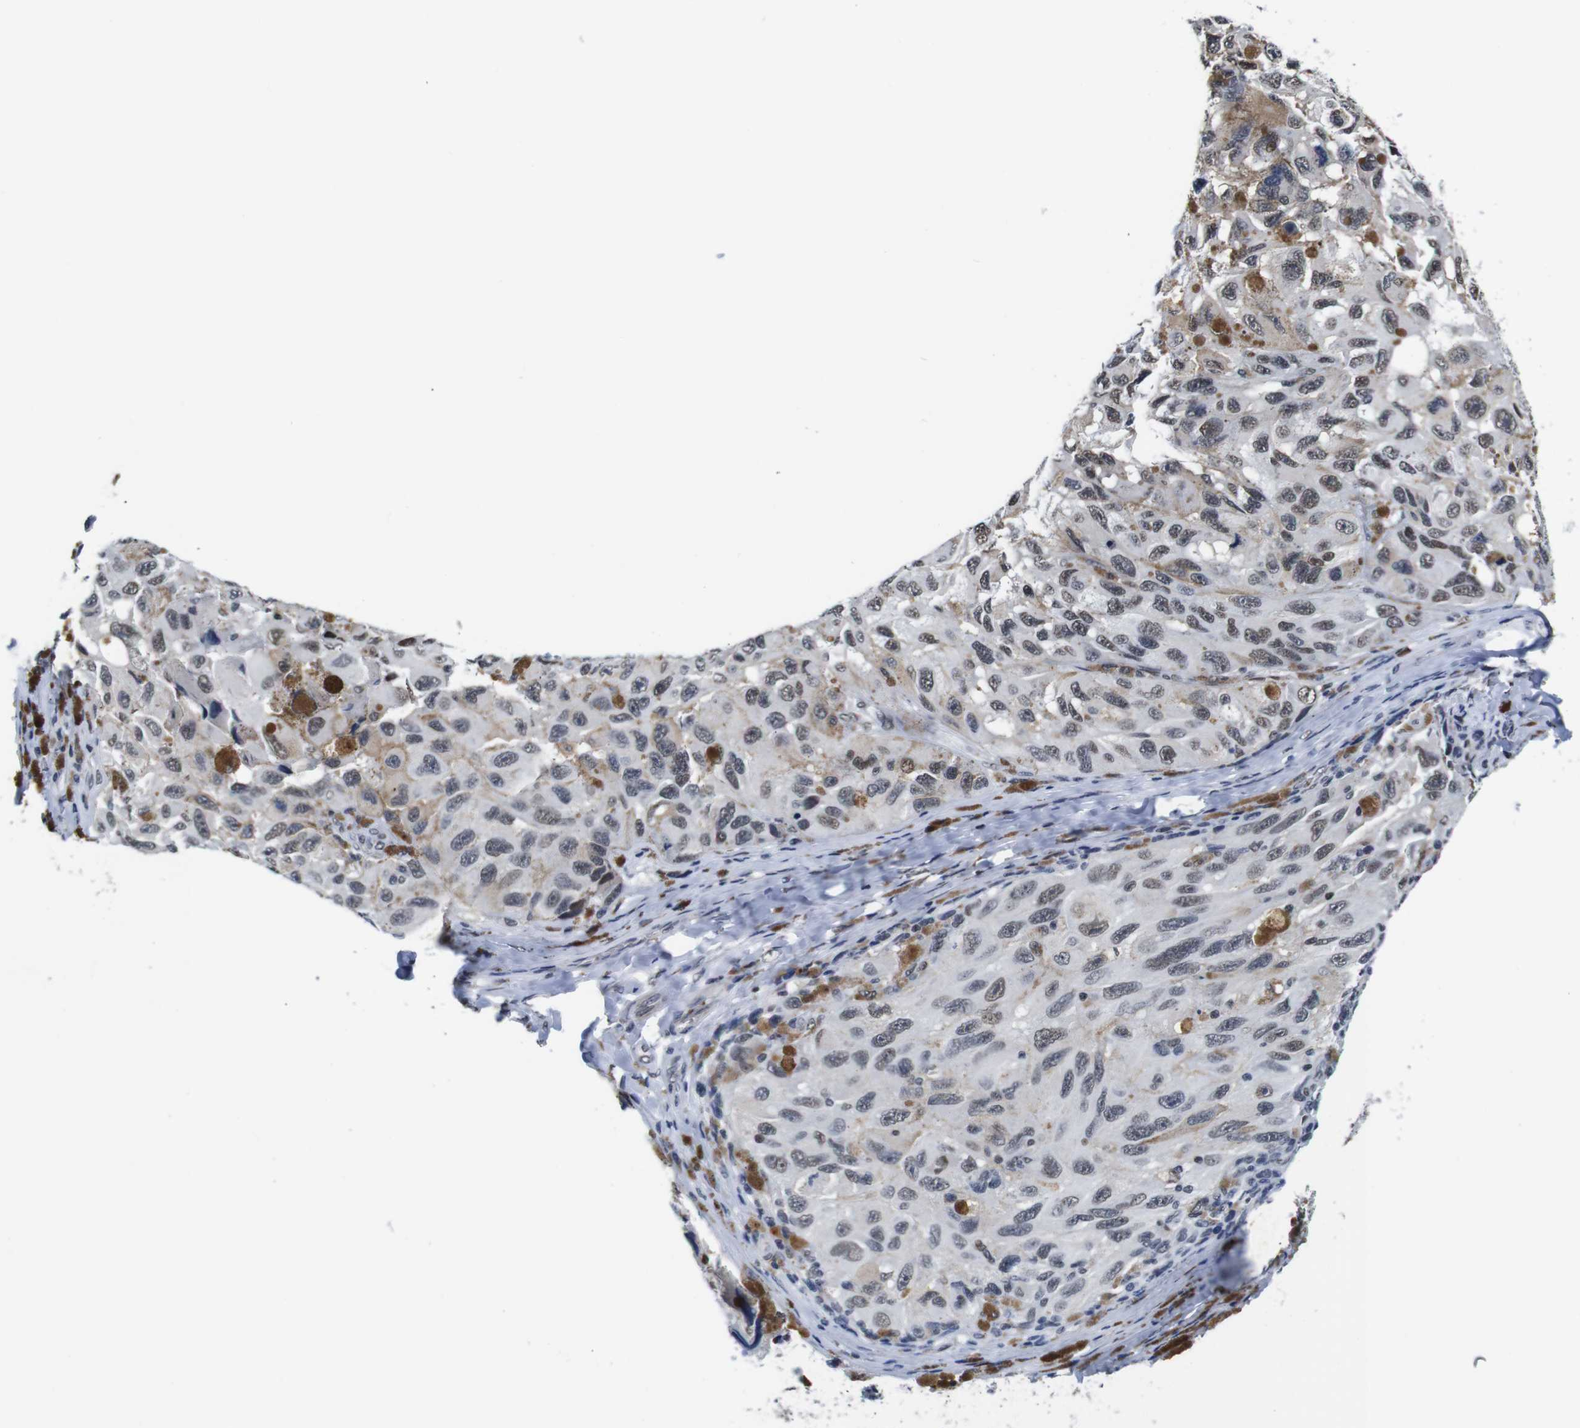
{"staining": {"intensity": "weak", "quantity": "25%-75%", "location": "nuclear"}, "tissue": "melanoma", "cell_type": "Tumor cells", "image_type": "cancer", "snomed": [{"axis": "morphology", "description": "Malignant melanoma, NOS"}, {"axis": "topography", "description": "Skin"}], "caption": "This is an image of IHC staining of malignant melanoma, which shows weak staining in the nuclear of tumor cells.", "gene": "ILDR2", "patient": {"sex": "female", "age": 73}}